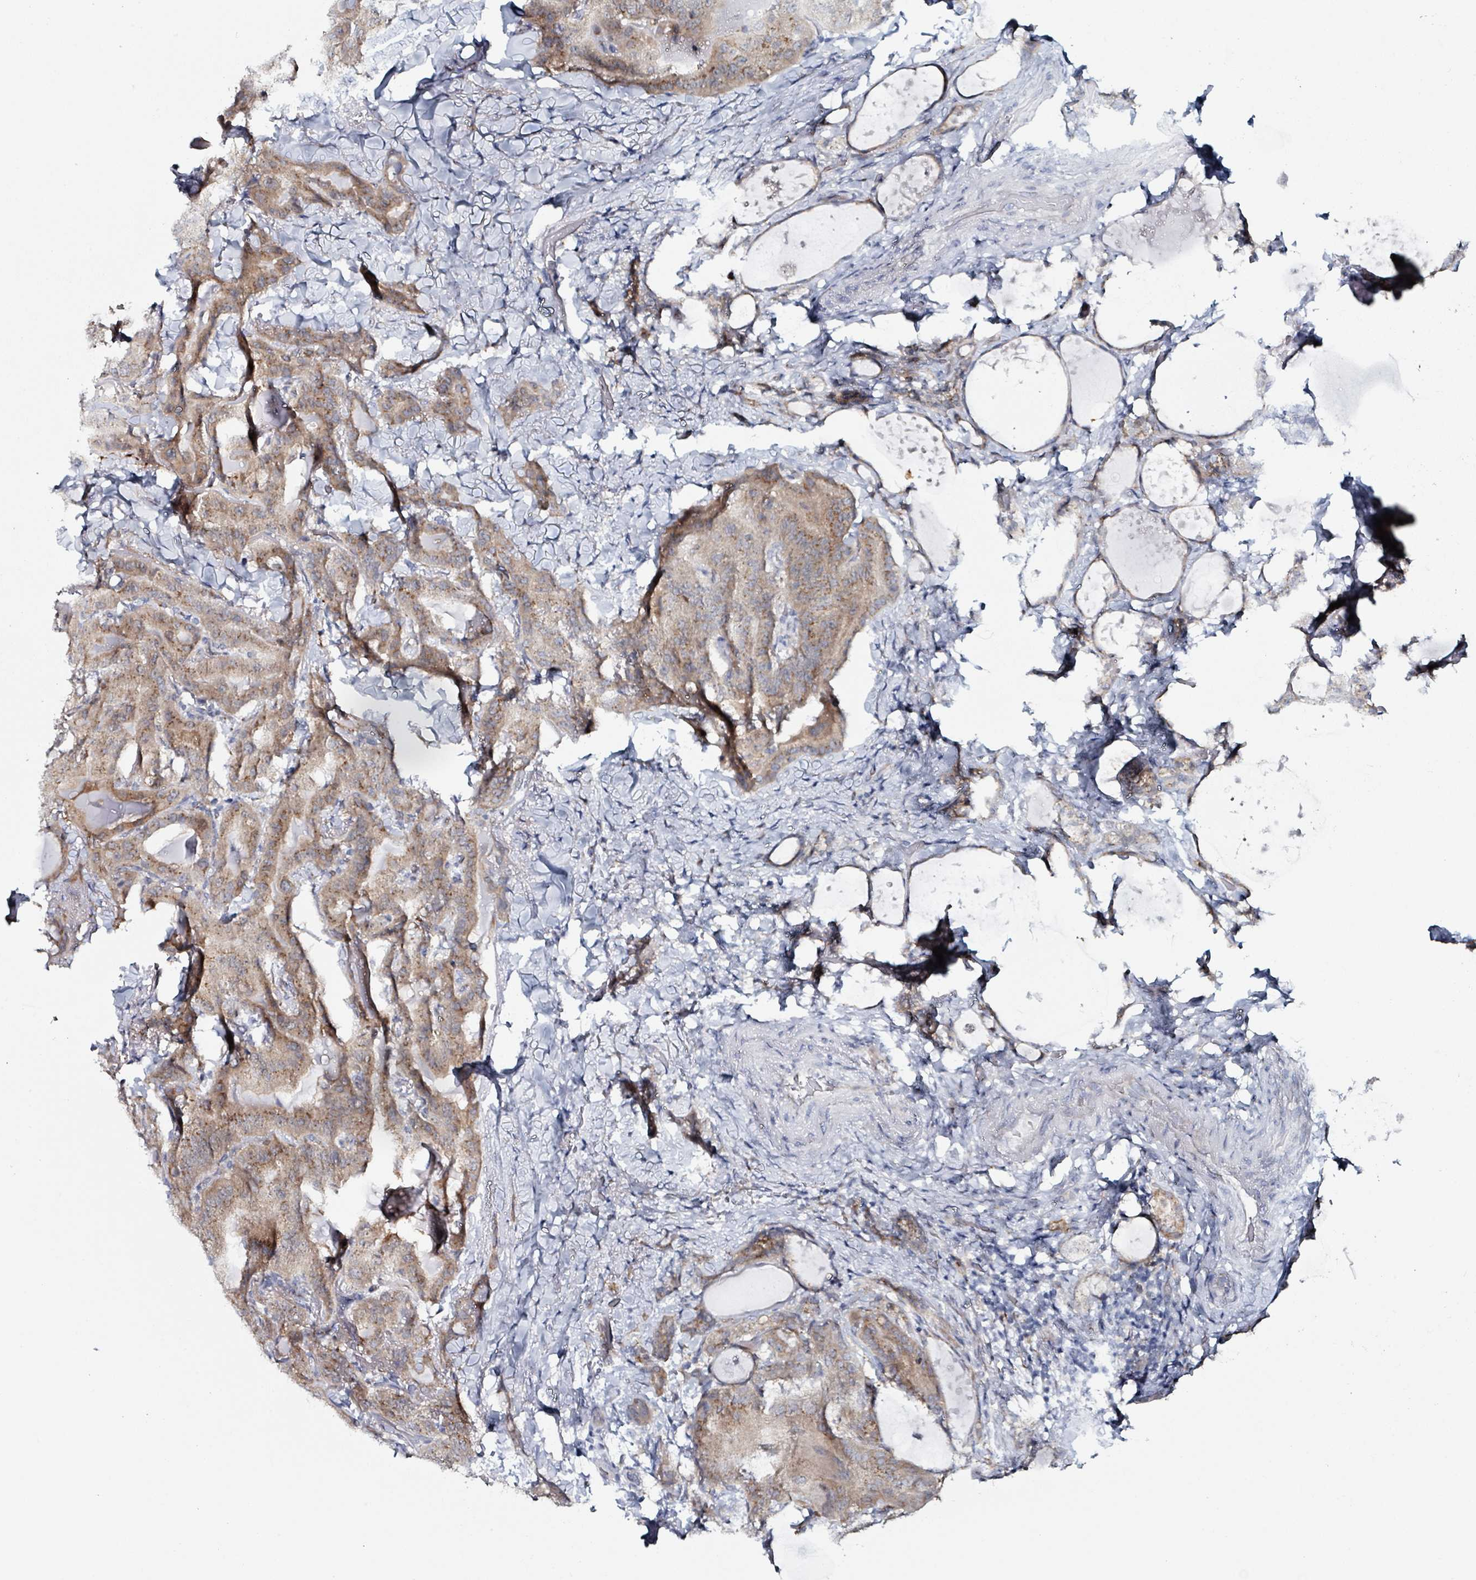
{"staining": {"intensity": "moderate", "quantity": ">75%", "location": "cytoplasmic/membranous"}, "tissue": "thyroid cancer", "cell_type": "Tumor cells", "image_type": "cancer", "snomed": [{"axis": "morphology", "description": "Papillary adenocarcinoma, NOS"}, {"axis": "topography", "description": "Thyroid gland"}], "caption": "Papillary adenocarcinoma (thyroid) stained with a brown dye exhibits moderate cytoplasmic/membranous positive staining in about >75% of tumor cells.", "gene": "B3GAT3", "patient": {"sex": "female", "age": 68}}